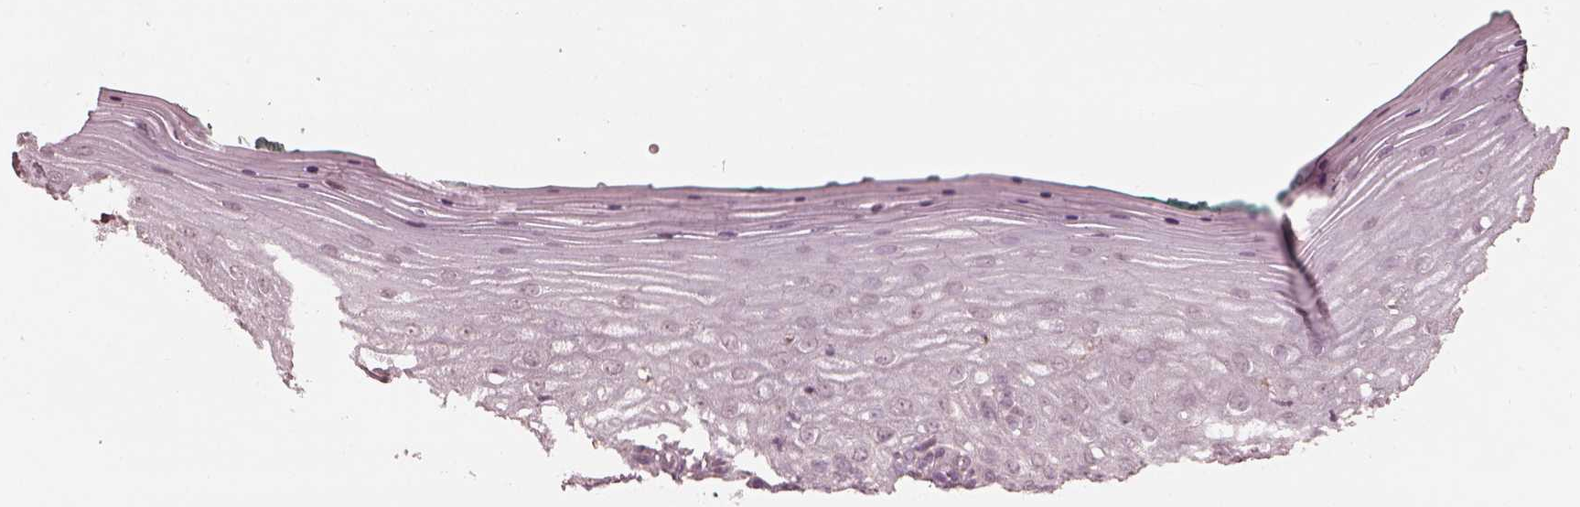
{"staining": {"intensity": "negative", "quantity": "none", "location": "none"}, "tissue": "vagina", "cell_type": "Squamous epithelial cells", "image_type": "normal", "snomed": [{"axis": "morphology", "description": "Normal tissue, NOS"}, {"axis": "topography", "description": "Vagina"}], "caption": "IHC image of unremarkable vagina stained for a protein (brown), which shows no staining in squamous epithelial cells. (DAB immunohistochemistry (IHC), high magnification).", "gene": "CALR3", "patient": {"sex": "female", "age": 45}}